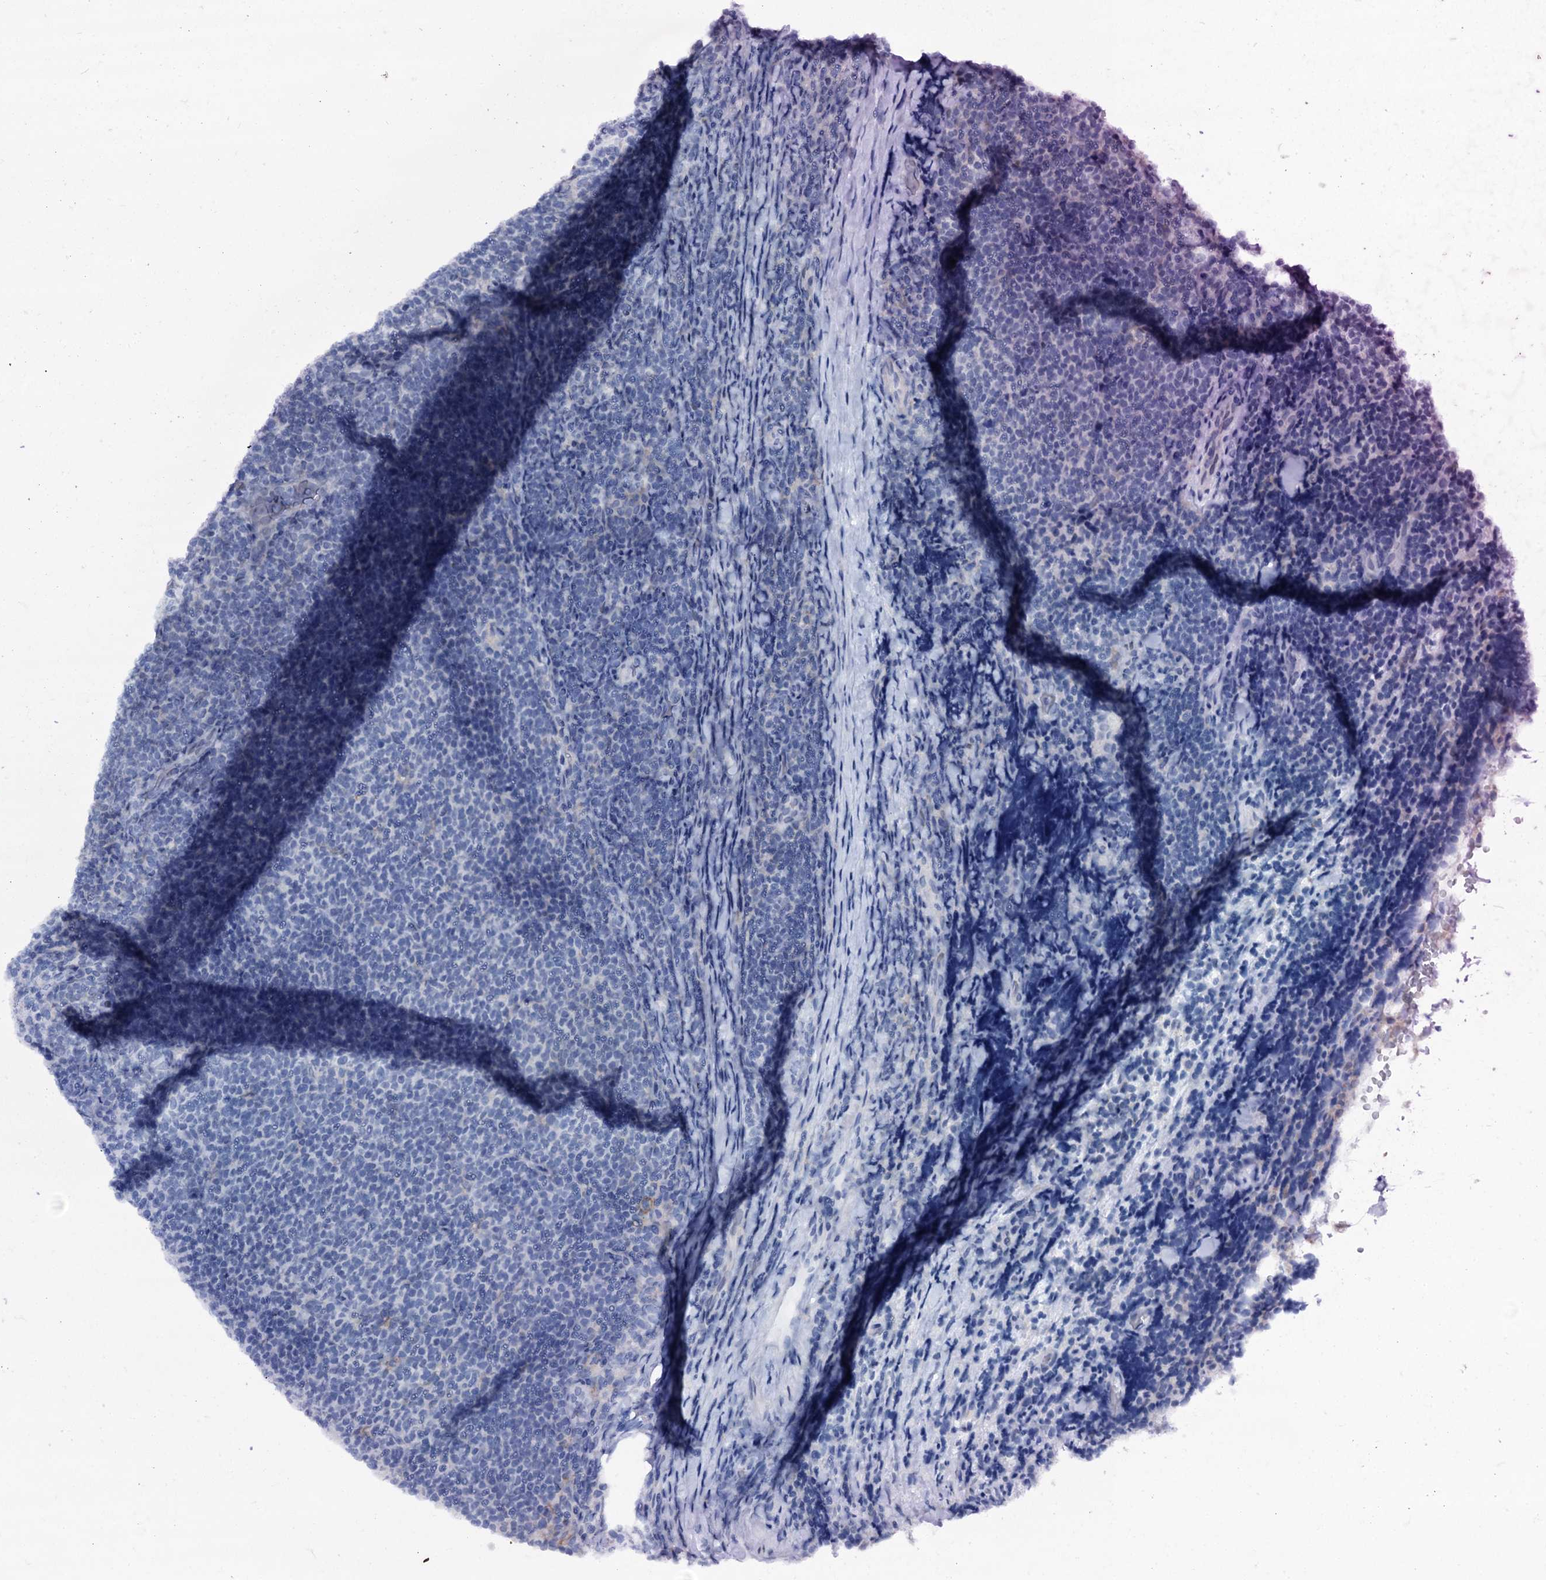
{"staining": {"intensity": "negative", "quantity": "none", "location": "none"}, "tissue": "lymphoma", "cell_type": "Tumor cells", "image_type": "cancer", "snomed": [{"axis": "morphology", "description": "Malignant lymphoma, non-Hodgkin's type, Low grade"}, {"axis": "topography", "description": "Lymph node"}], "caption": "Immunohistochemical staining of human low-grade malignant lymphoma, non-Hodgkin's type reveals no significant expression in tumor cells.", "gene": "SLC4A7", "patient": {"sex": "male", "age": 66}}